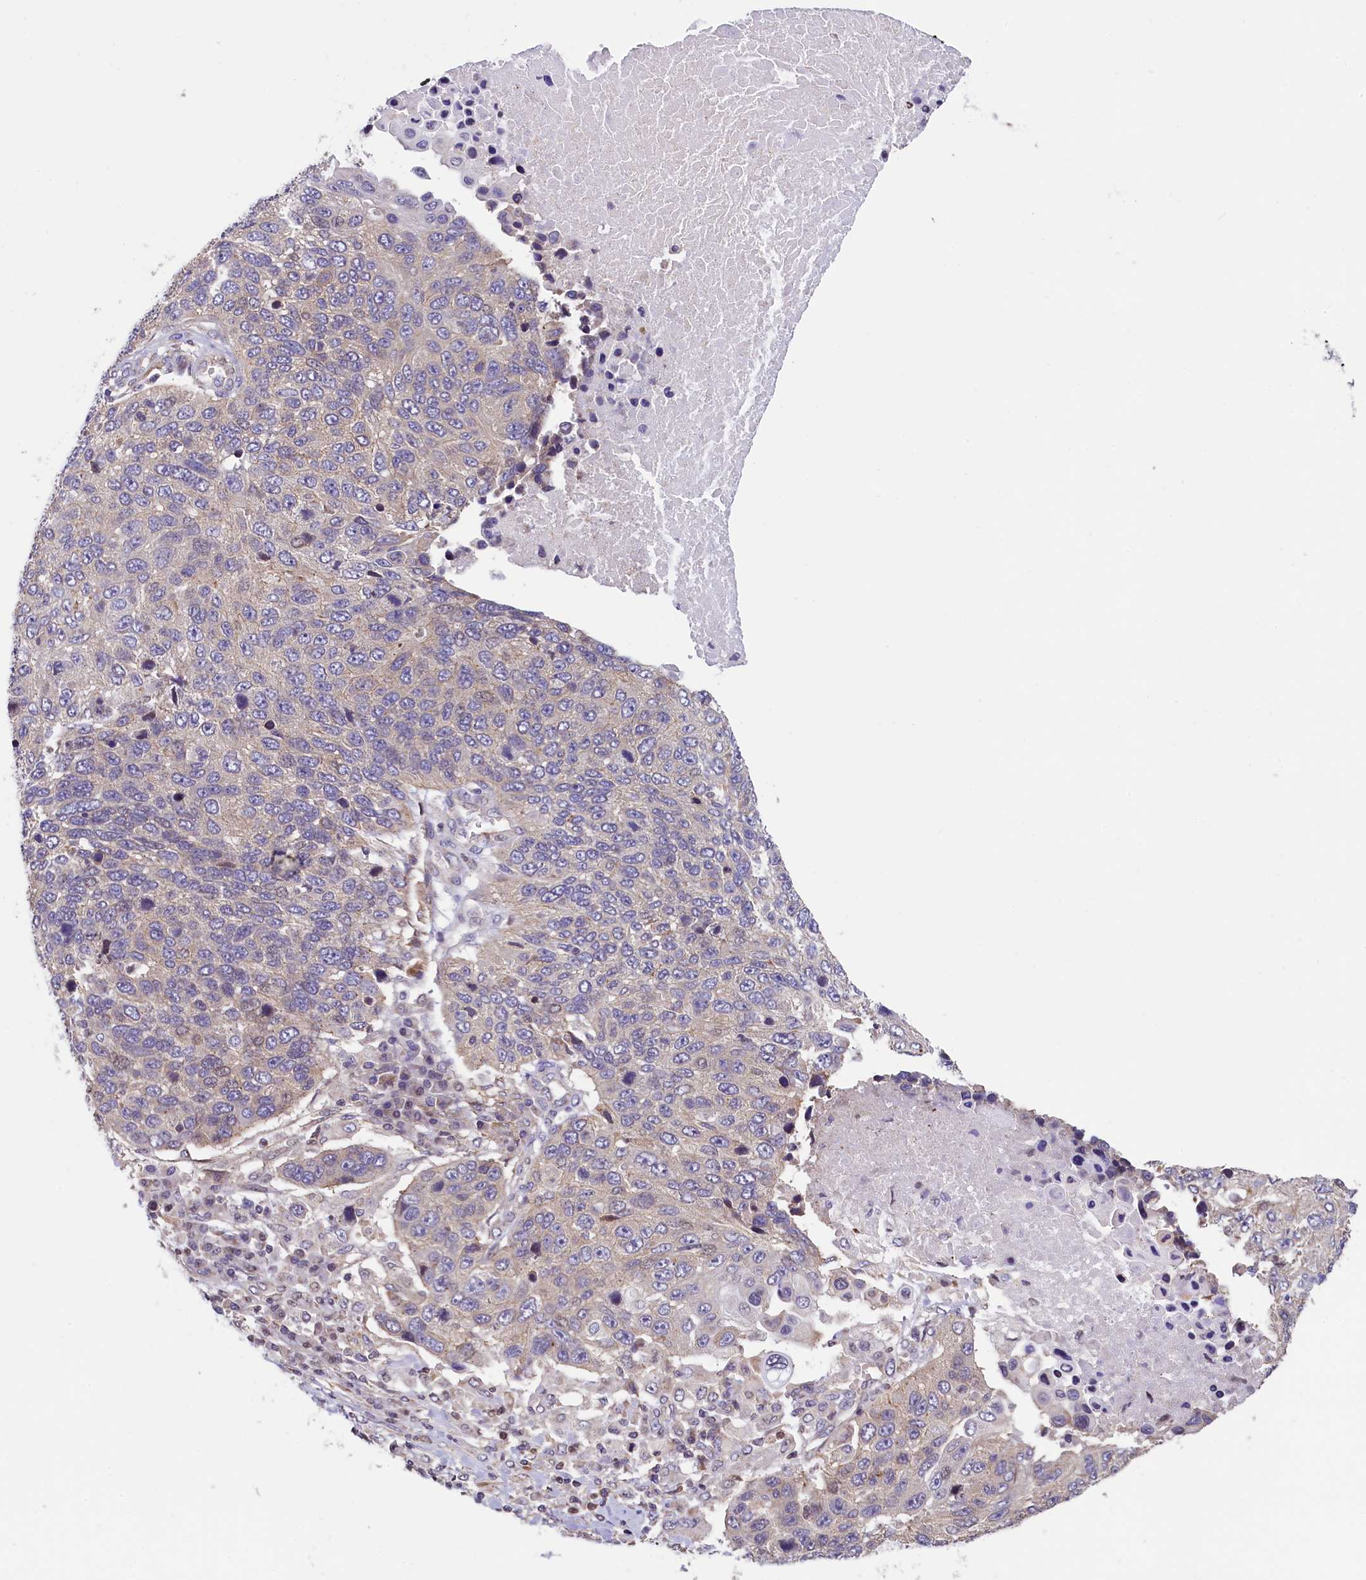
{"staining": {"intensity": "weak", "quantity": ">75%", "location": "cytoplasmic/membranous"}, "tissue": "lung cancer", "cell_type": "Tumor cells", "image_type": "cancer", "snomed": [{"axis": "morphology", "description": "Normal tissue, NOS"}, {"axis": "morphology", "description": "Squamous cell carcinoma, NOS"}, {"axis": "topography", "description": "Lymph node"}, {"axis": "topography", "description": "Lung"}], "caption": "Protein staining exhibits weak cytoplasmic/membranous expression in about >75% of tumor cells in squamous cell carcinoma (lung). The protein is shown in brown color, while the nuclei are stained blue.", "gene": "ZNF2", "patient": {"sex": "male", "age": 66}}